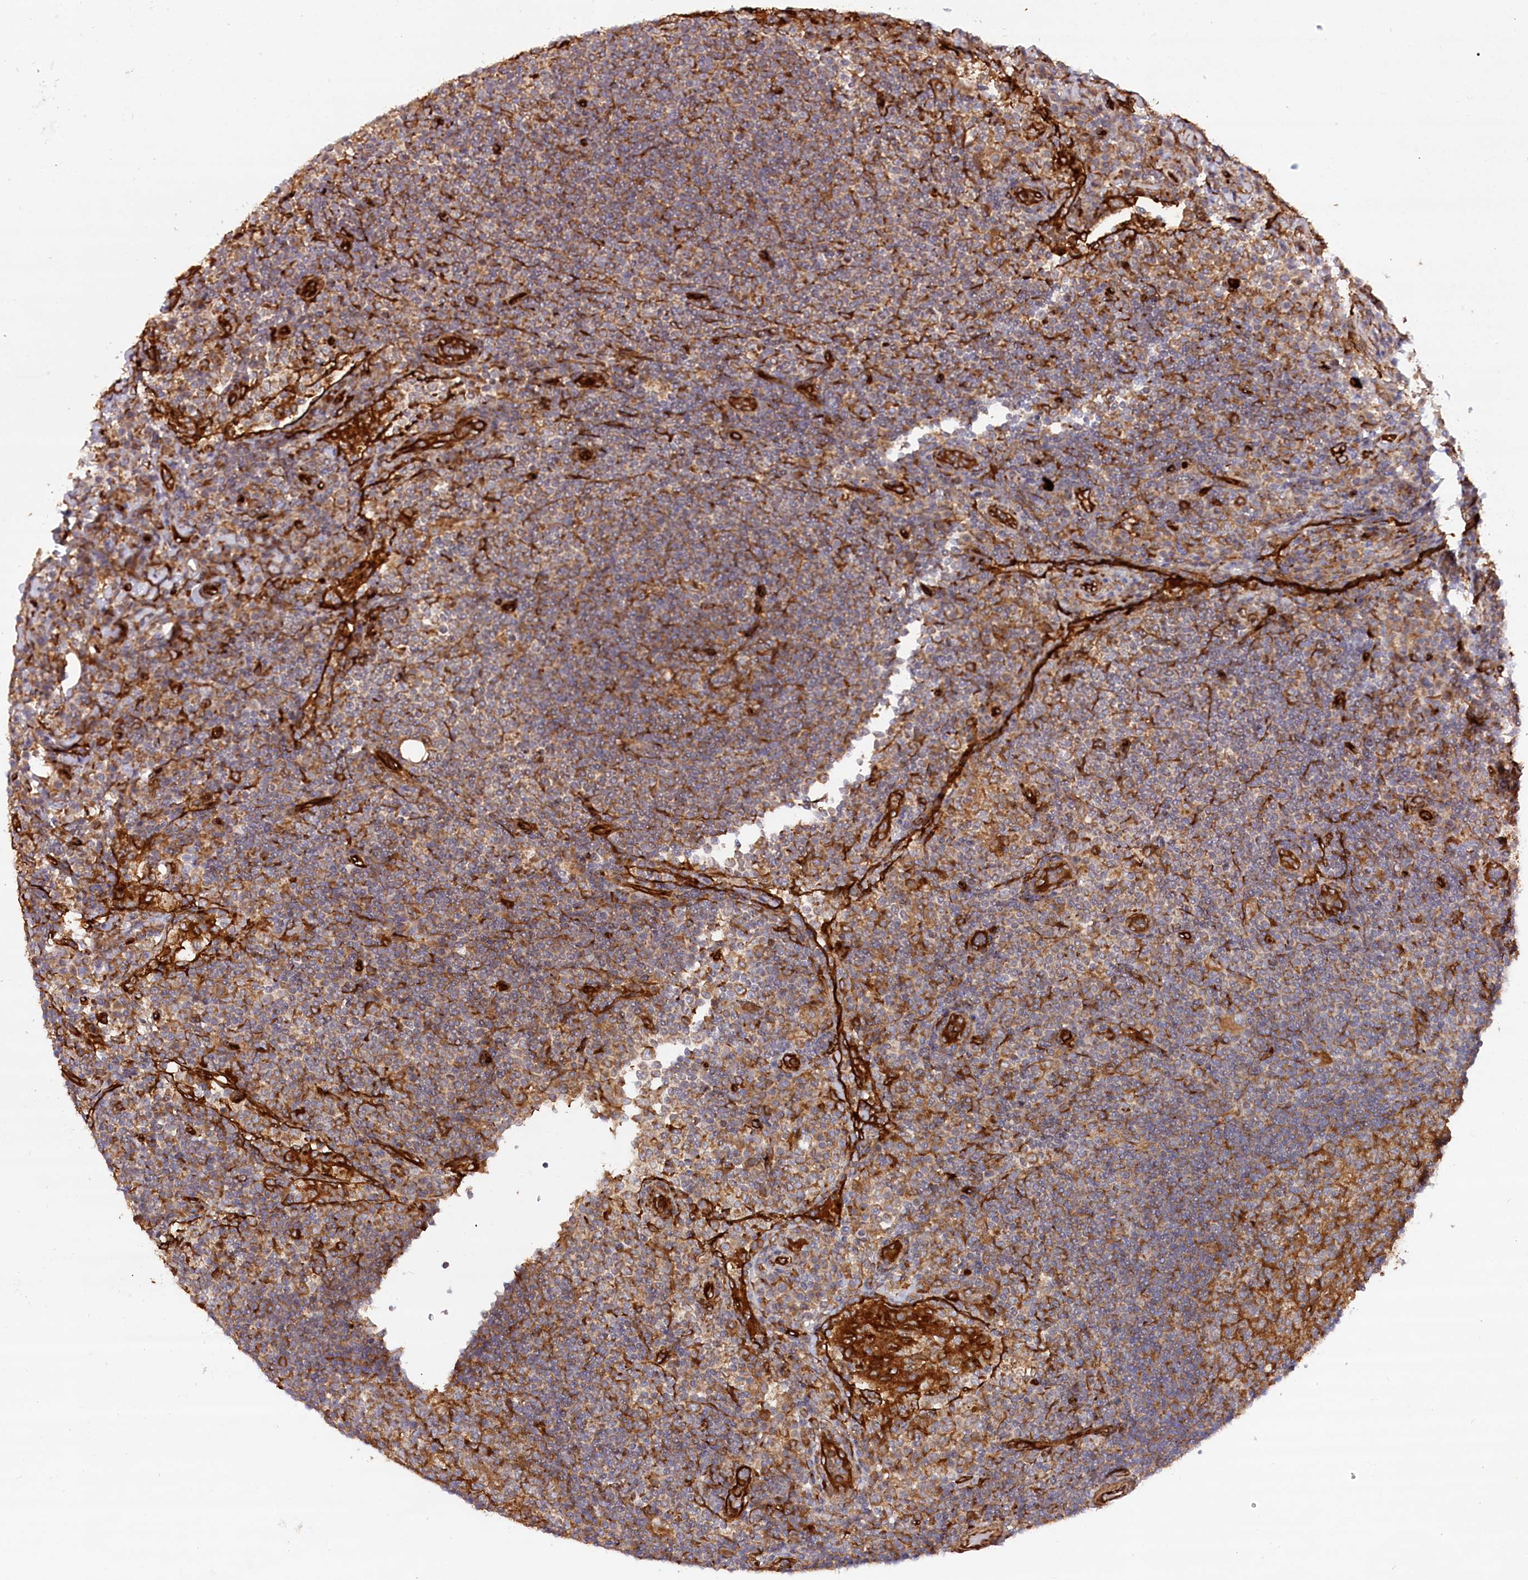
{"staining": {"intensity": "moderate", "quantity": "25%-75%", "location": "cytoplasmic/membranous"}, "tissue": "lymph node", "cell_type": "Germinal center cells", "image_type": "normal", "snomed": [{"axis": "morphology", "description": "Normal tissue, NOS"}, {"axis": "topography", "description": "Lymph node"}], "caption": "A brown stain shows moderate cytoplasmic/membranous expression of a protein in germinal center cells of benign lymph node.", "gene": "MTPAP", "patient": {"sex": "female", "age": 53}}